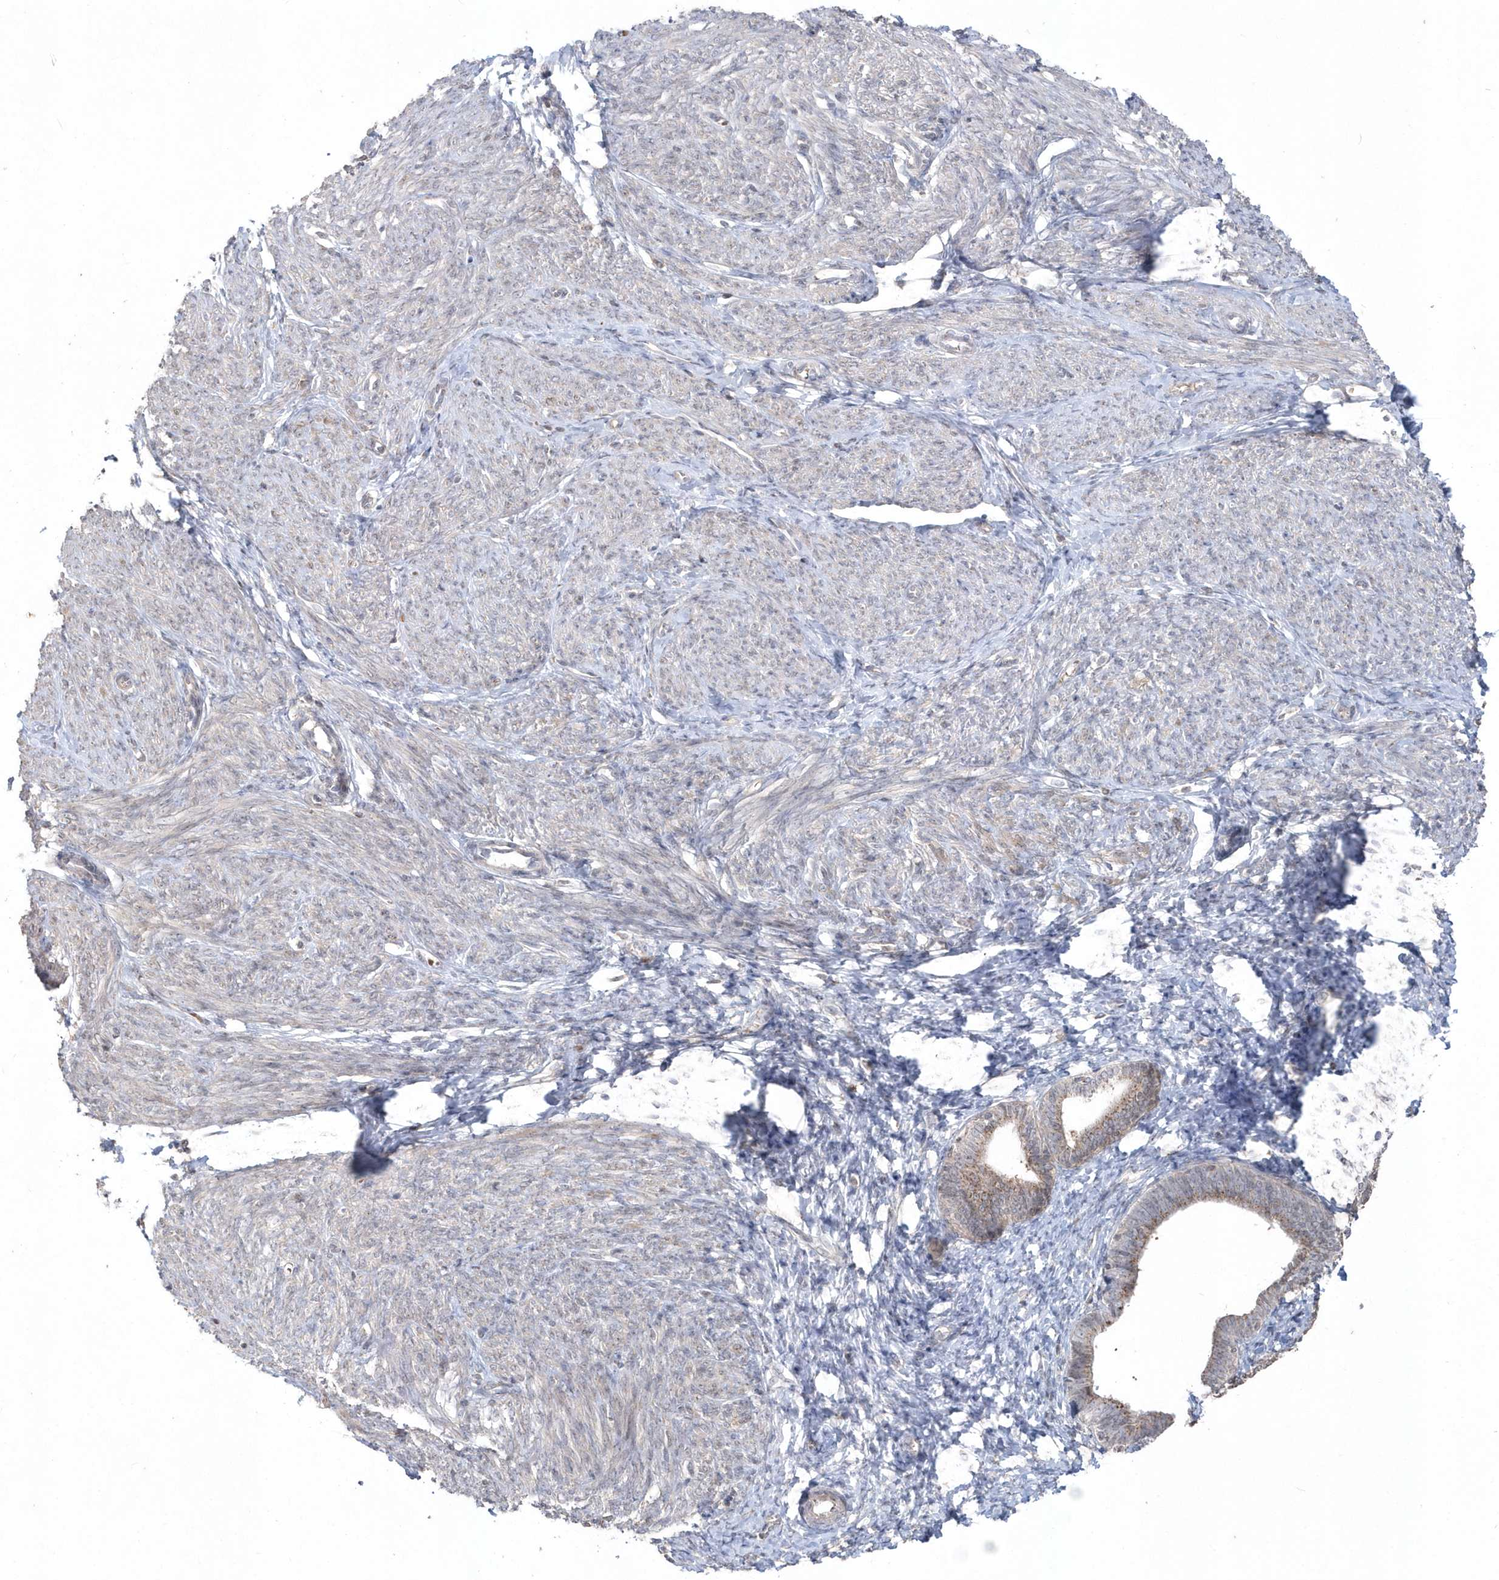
{"staining": {"intensity": "weak", "quantity": "<25%", "location": "cytoplasmic/membranous"}, "tissue": "endometrium", "cell_type": "Cells in endometrial stroma", "image_type": "normal", "snomed": [{"axis": "morphology", "description": "Normal tissue, NOS"}, {"axis": "topography", "description": "Endometrium"}], "caption": "IHC image of unremarkable endometrium stained for a protein (brown), which demonstrates no expression in cells in endometrial stroma. The staining is performed using DAB (3,3'-diaminobenzidine) brown chromogen with nuclei counter-stained in using hematoxylin.", "gene": "GEMIN6", "patient": {"sex": "female", "age": 72}}